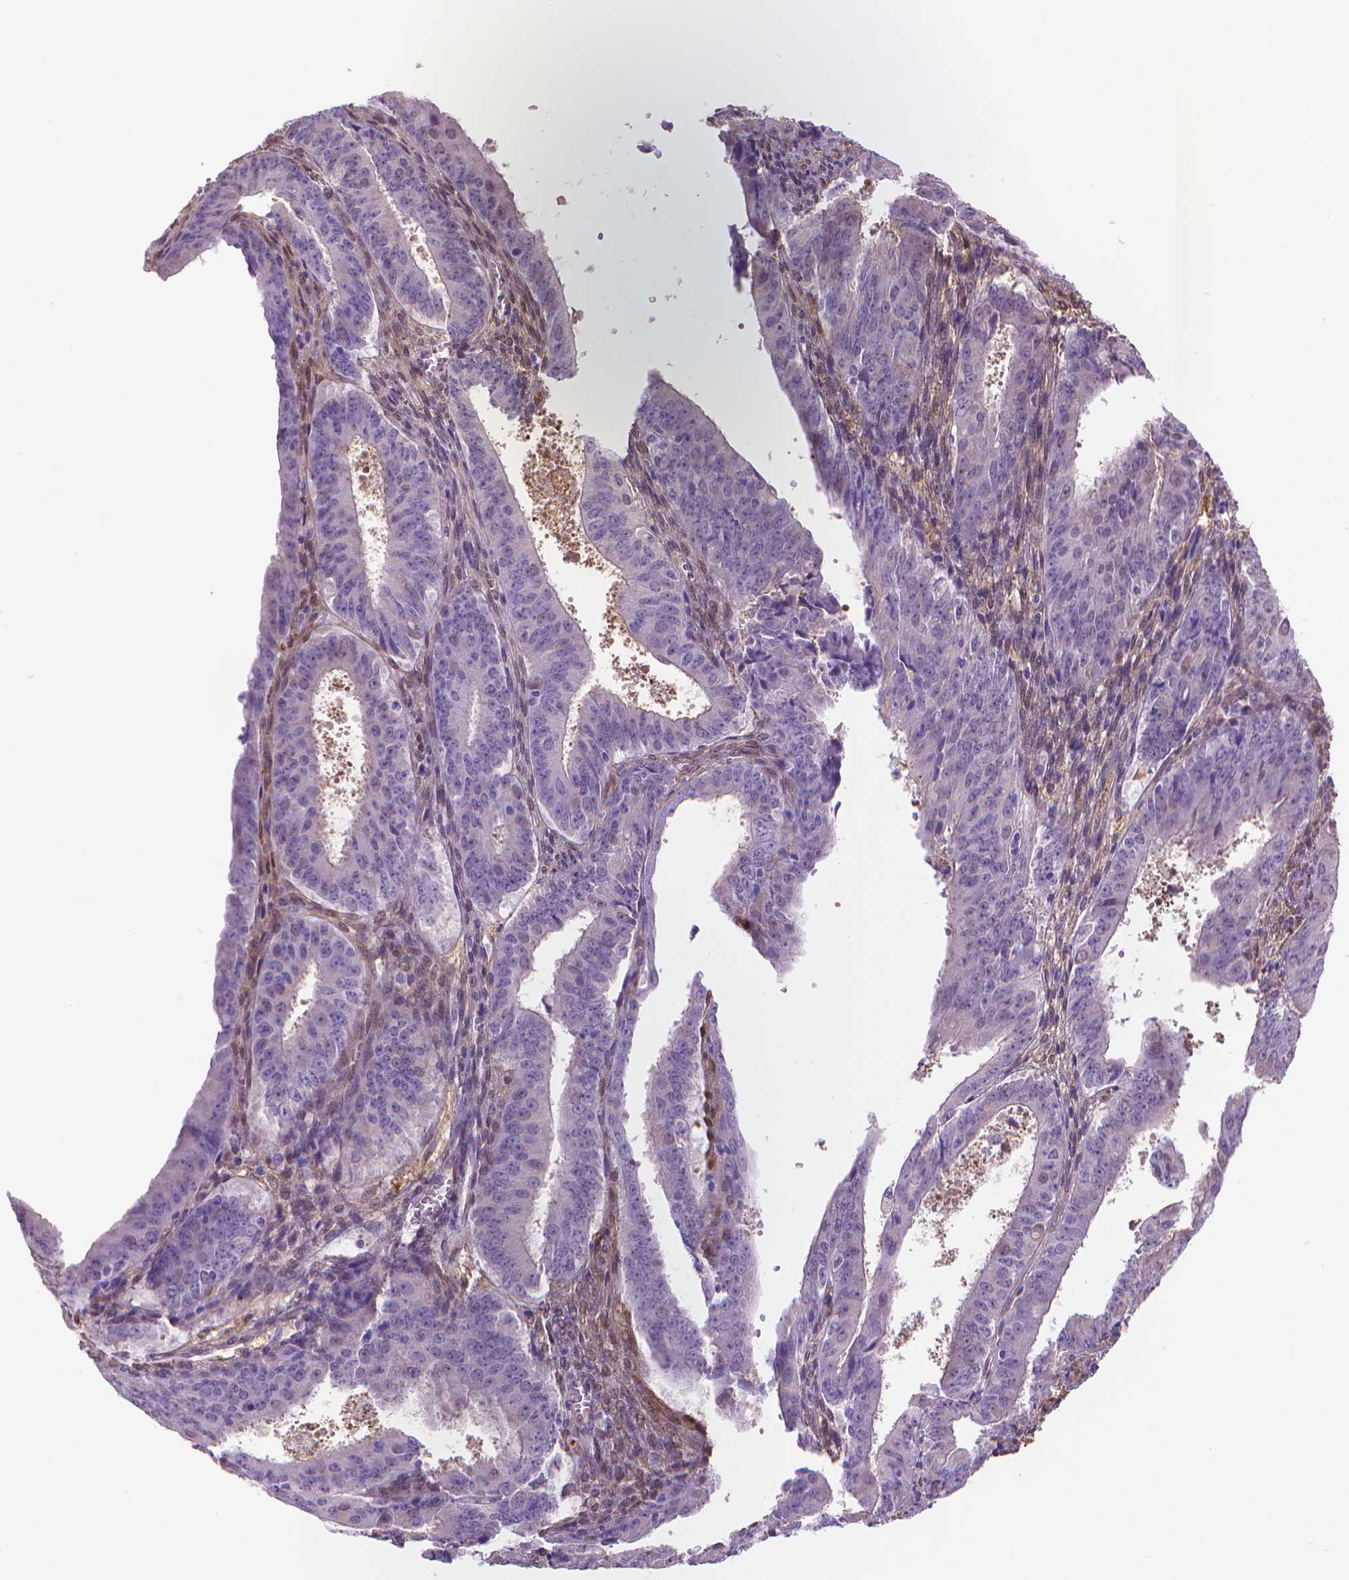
{"staining": {"intensity": "negative", "quantity": "none", "location": "none"}, "tissue": "ovarian cancer", "cell_type": "Tumor cells", "image_type": "cancer", "snomed": [{"axis": "morphology", "description": "Carcinoma, endometroid"}, {"axis": "topography", "description": "Ovary"}], "caption": "The histopathology image shows no staining of tumor cells in ovarian endometroid carcinoma.", "gene": "CLIC4", "patient": {"sex": "female", "age": 42}}